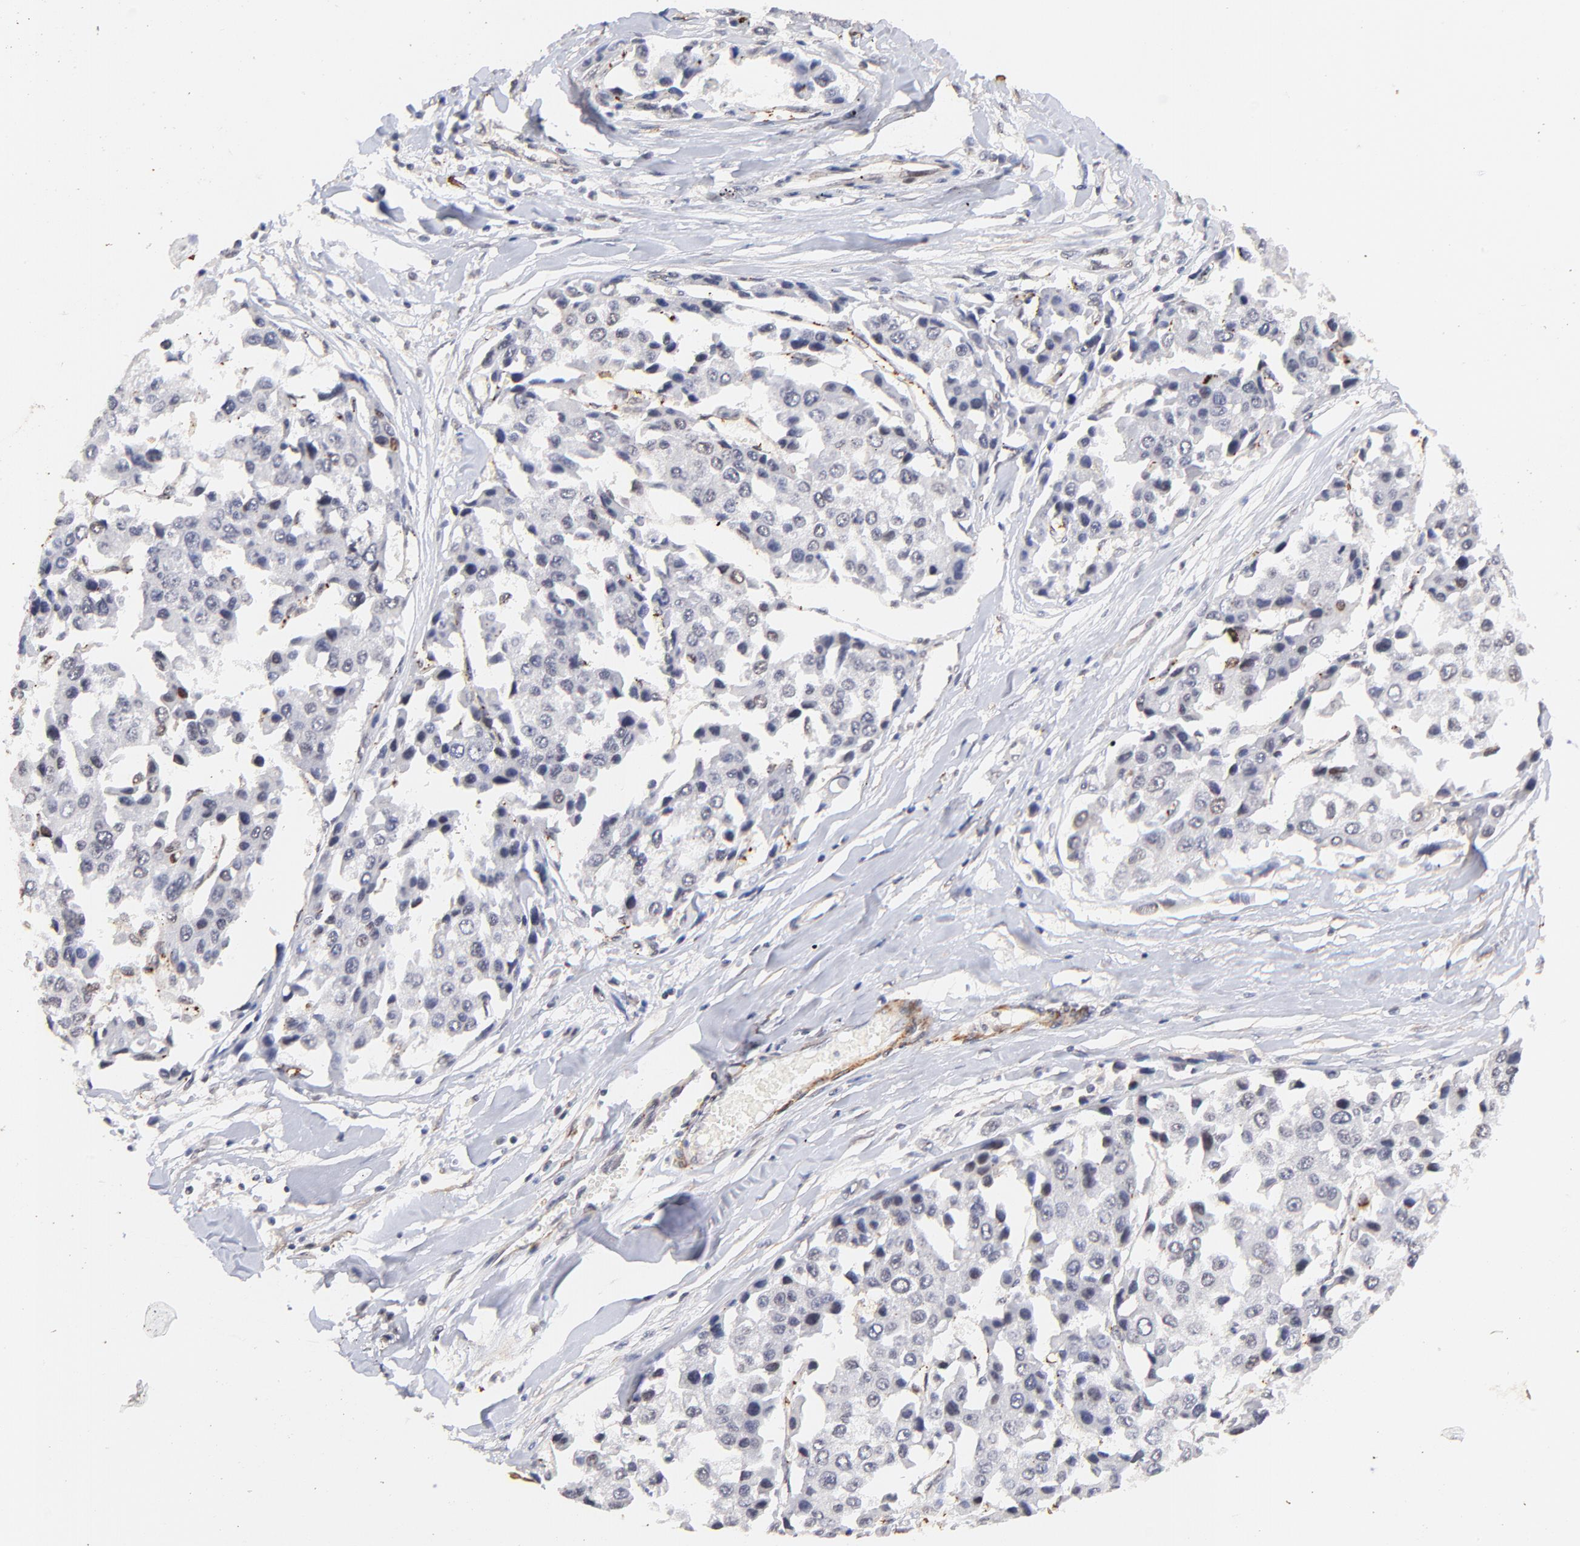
{"staining": {"intensity": "weak", "quantity": "<25%", "location": "nuclear"}, "tissue": "liver cancer", "cell_type": "Tumor cells", "image_type": "cancer", "snomed": [{"axis": "morphology", "description": "Carcinoma, Hepatocellular, NOS"}, {"axis": "topography", "description": "Liver"}], "caption": "A photomicrograph of human liver cancer is negative for staining in tumor cells. Nuclei are stained in blue.", "gene": "ZFP92", "patient": {"sex": "female", "age": 66}}